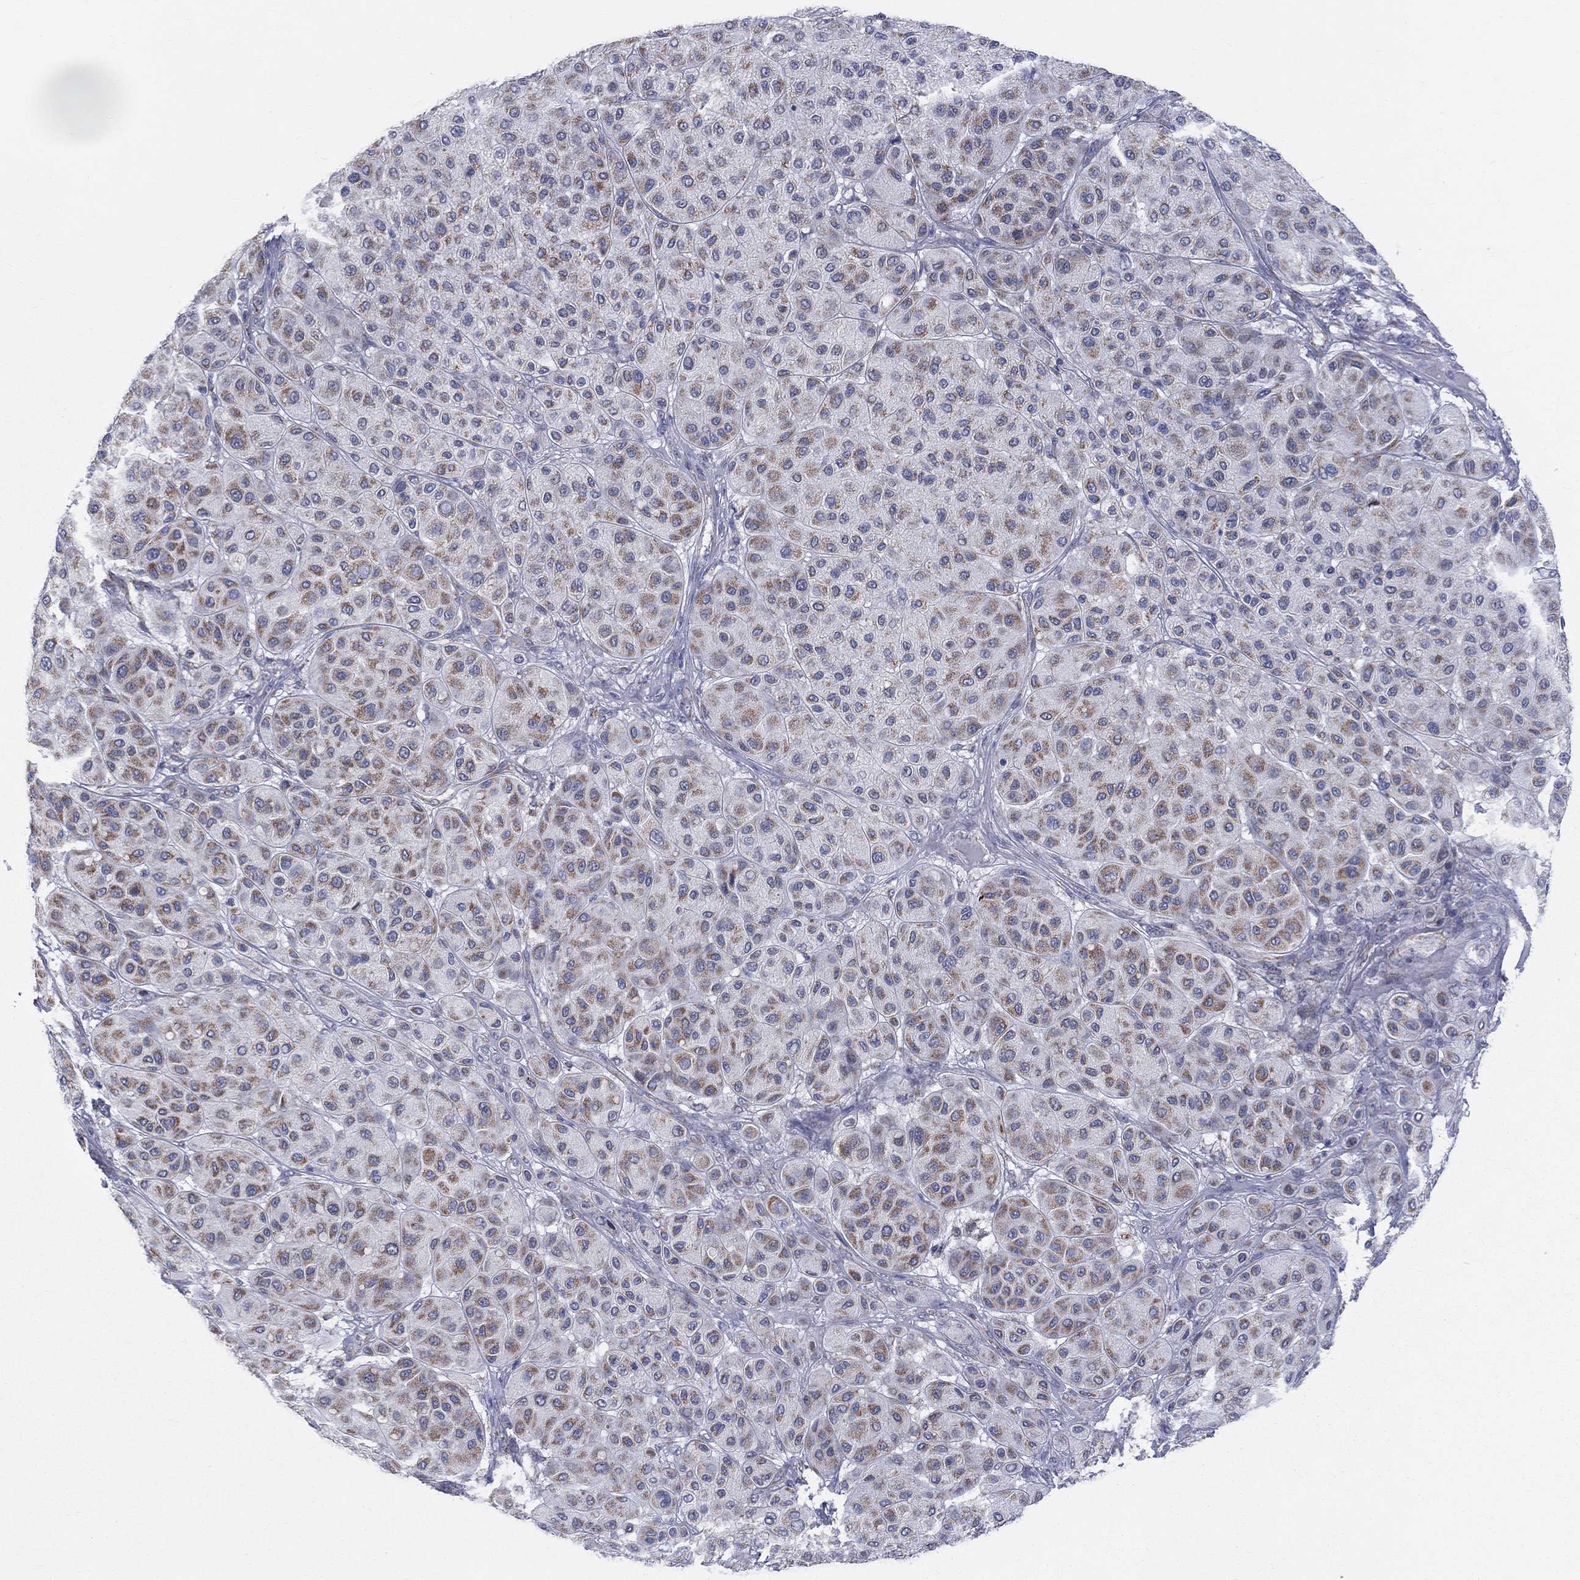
{"staining": {"intensity": "strong", "quantity": "25%-75%", "location": "cytoplasmic/membranous"}, "tissue": "melanoma", "cell_type": "Tumor cells", "image_type": "cancer", "snomed": [{"axis": "morphology", "description": "Malignant melanoma, Metastatic site"}, {"axis": "topography", "description": "Smooth muscle"}], "caption": "Malignant melanoma (metastatic site) was stained to show a protein in brown. There is high levels of strong cytoplasmic/membranous expression in approximately 25%-75% of tumor cells.", "gene": "KISS1R", "patient": {"sex": "male", "age": 41}}